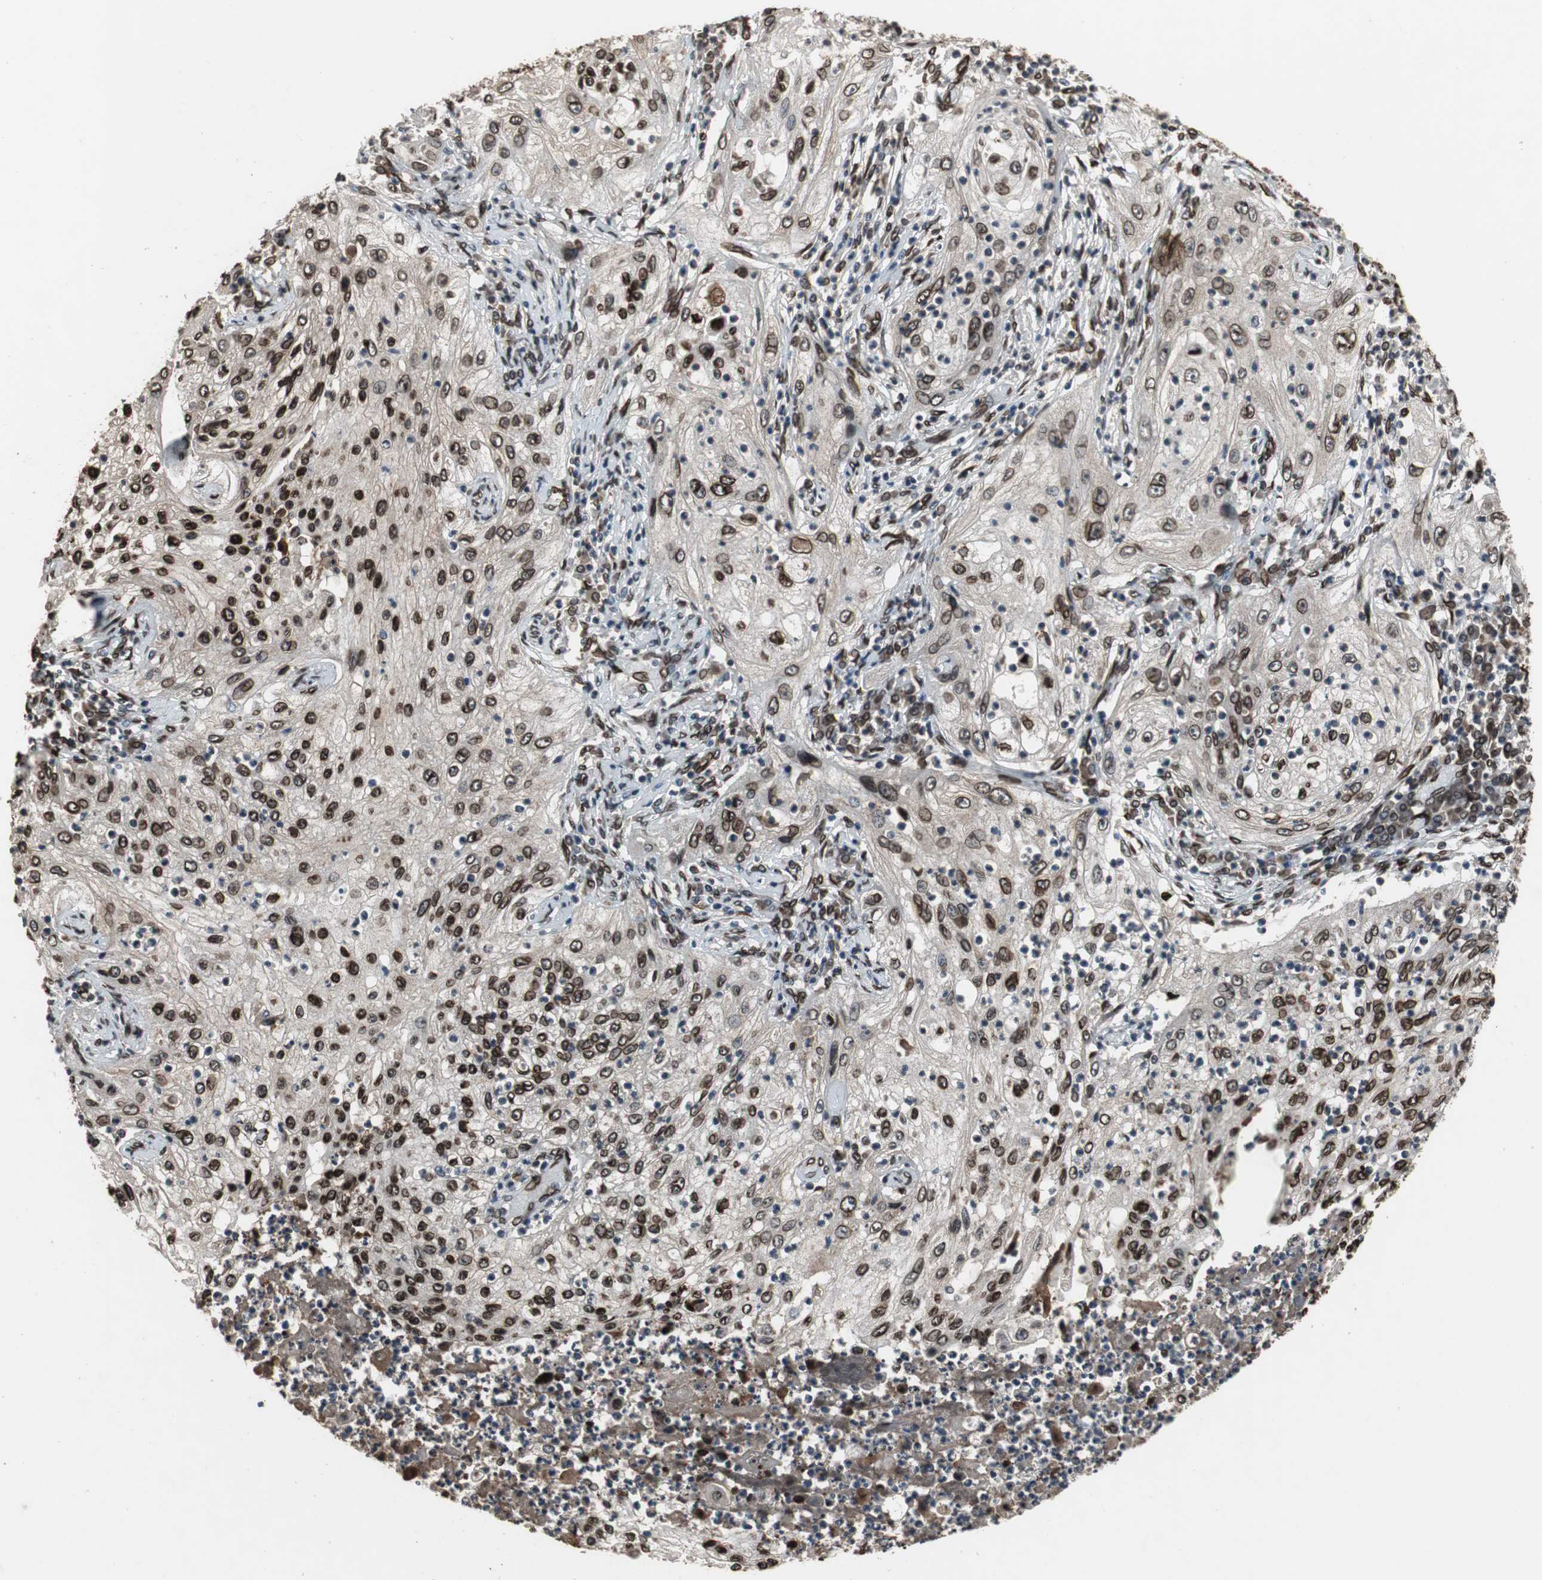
{"staining": {"intensity": "strong", "quantity": ">75%", "location": "cytoplasmic/membranous,nuclear"}, "tissue": "lung cancer", "cell_type": "Tumor cells", "image_type": "cancer", "snomed": [{"axis": "morphology", "description": "Inflammation, NOS"}, {"axis": "morphology", "description": "Squamous cell carcinoma, NOS"}, {"axis": "topography", "description": "Lymph node"}, {"axis": "topography", "description": "Soft tissue"}, {"axis": "topography", "description": "Lung"}], "caption": "Human lung cancer (squamous cell carcinoma) stained with a protein marker exhibits strong staining in tumor cells.", "gene": "LMNA", "patient": {"sex": "male", "age": 66}}